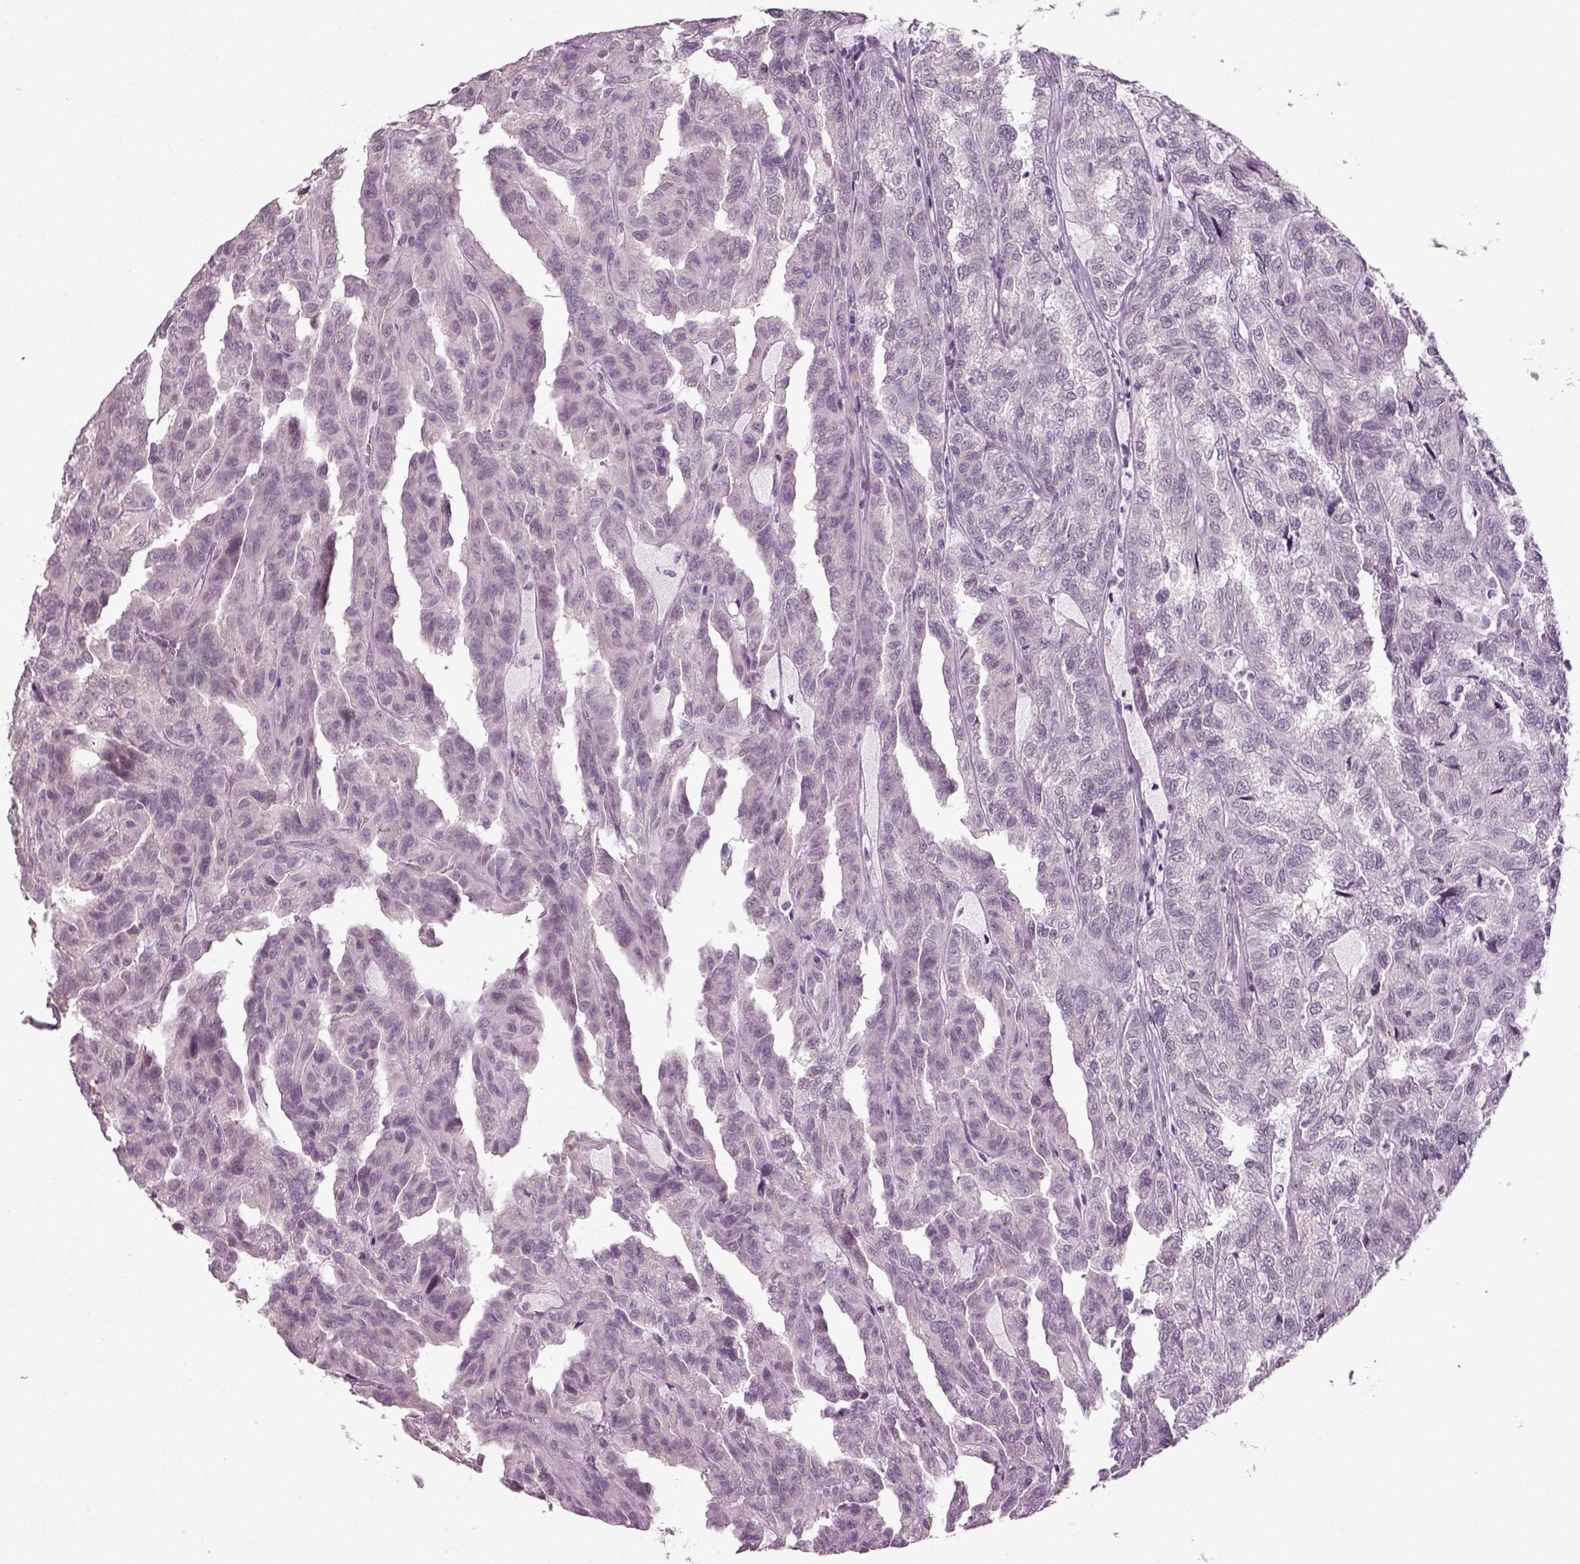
{"staining": {"intensity": "negative", "quantity": "none", "location": "none"}, "tissue": "renal cancer", "cell_type": "Tumor cells", "image_type": "cancer", "snomed": [{"axis": "morphology", "description": "Adenocarcinoma, NOS"}, {"axis": "topography", "description": "Kidney"}], "caption": "IHC of adenocarcinoma (renal) demonstrates no expression in tumor cells. (Immunohistochemistry (ihc), brightfield microscopy, high magnification).", "gene": "SYNGAP1", "patient": {"sex": "male", "age": 79}}